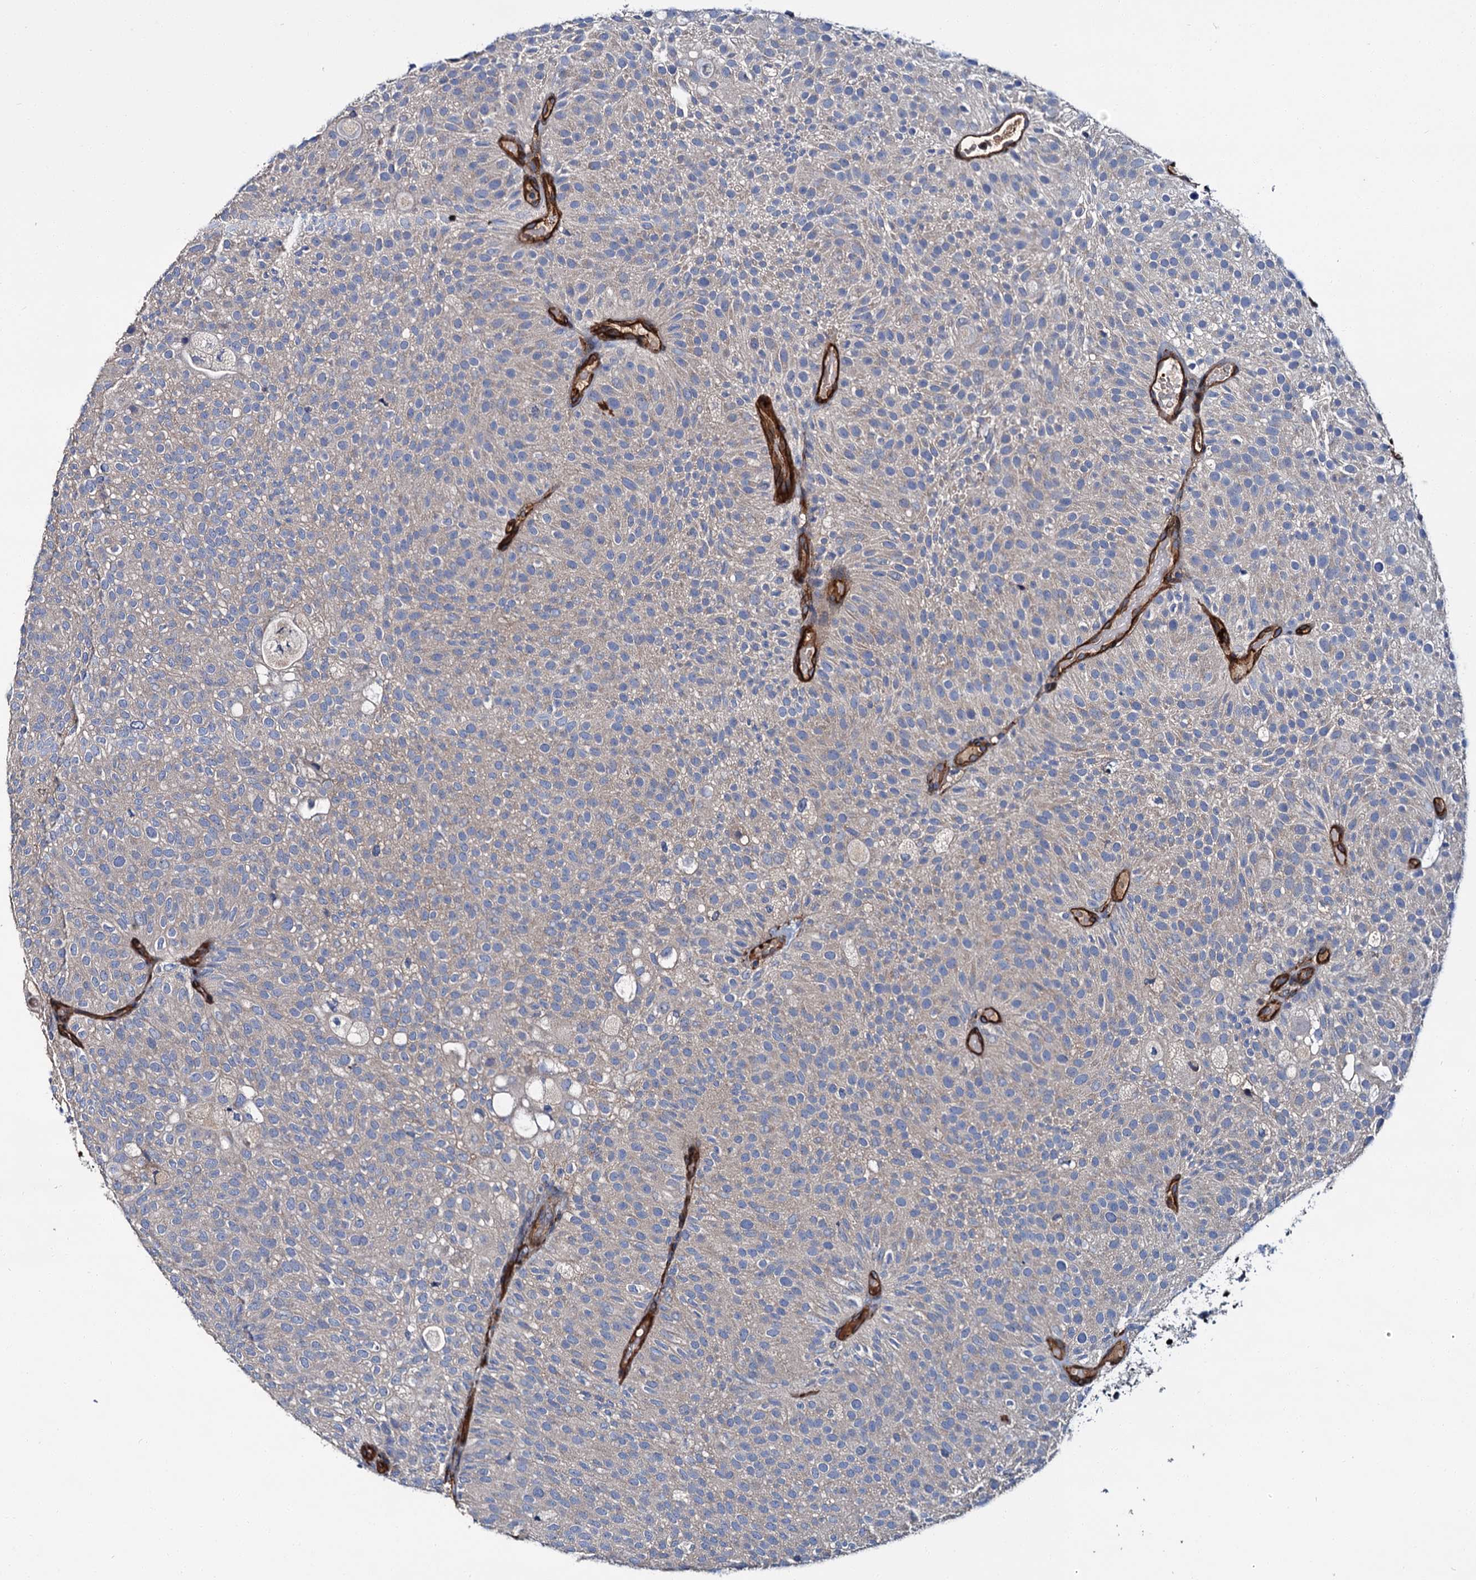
{"staining": {"intensity": "weak", "quantity": "25%-75%", "location": "cytoplasmic/membranous"}, "tissue": "urothelial cancer", "cell_type": "Tumor cells", "image_type": "cancer", "snomed": [{"axis": "morphology", "description": "Urothelial carcinoma, Low grade"}, {"axis": "topography", "description": "Urinary bladder"}], "caption": "Urothelial carcinoma (low-grade) was stained to show a protein in brown. There is low levels of weak cytoplasmic/membranous positivity in approximately 25%-75% of tumor cells.", "gene": "CACNA1C", "patient": {"sex": "male", "age": 78}}